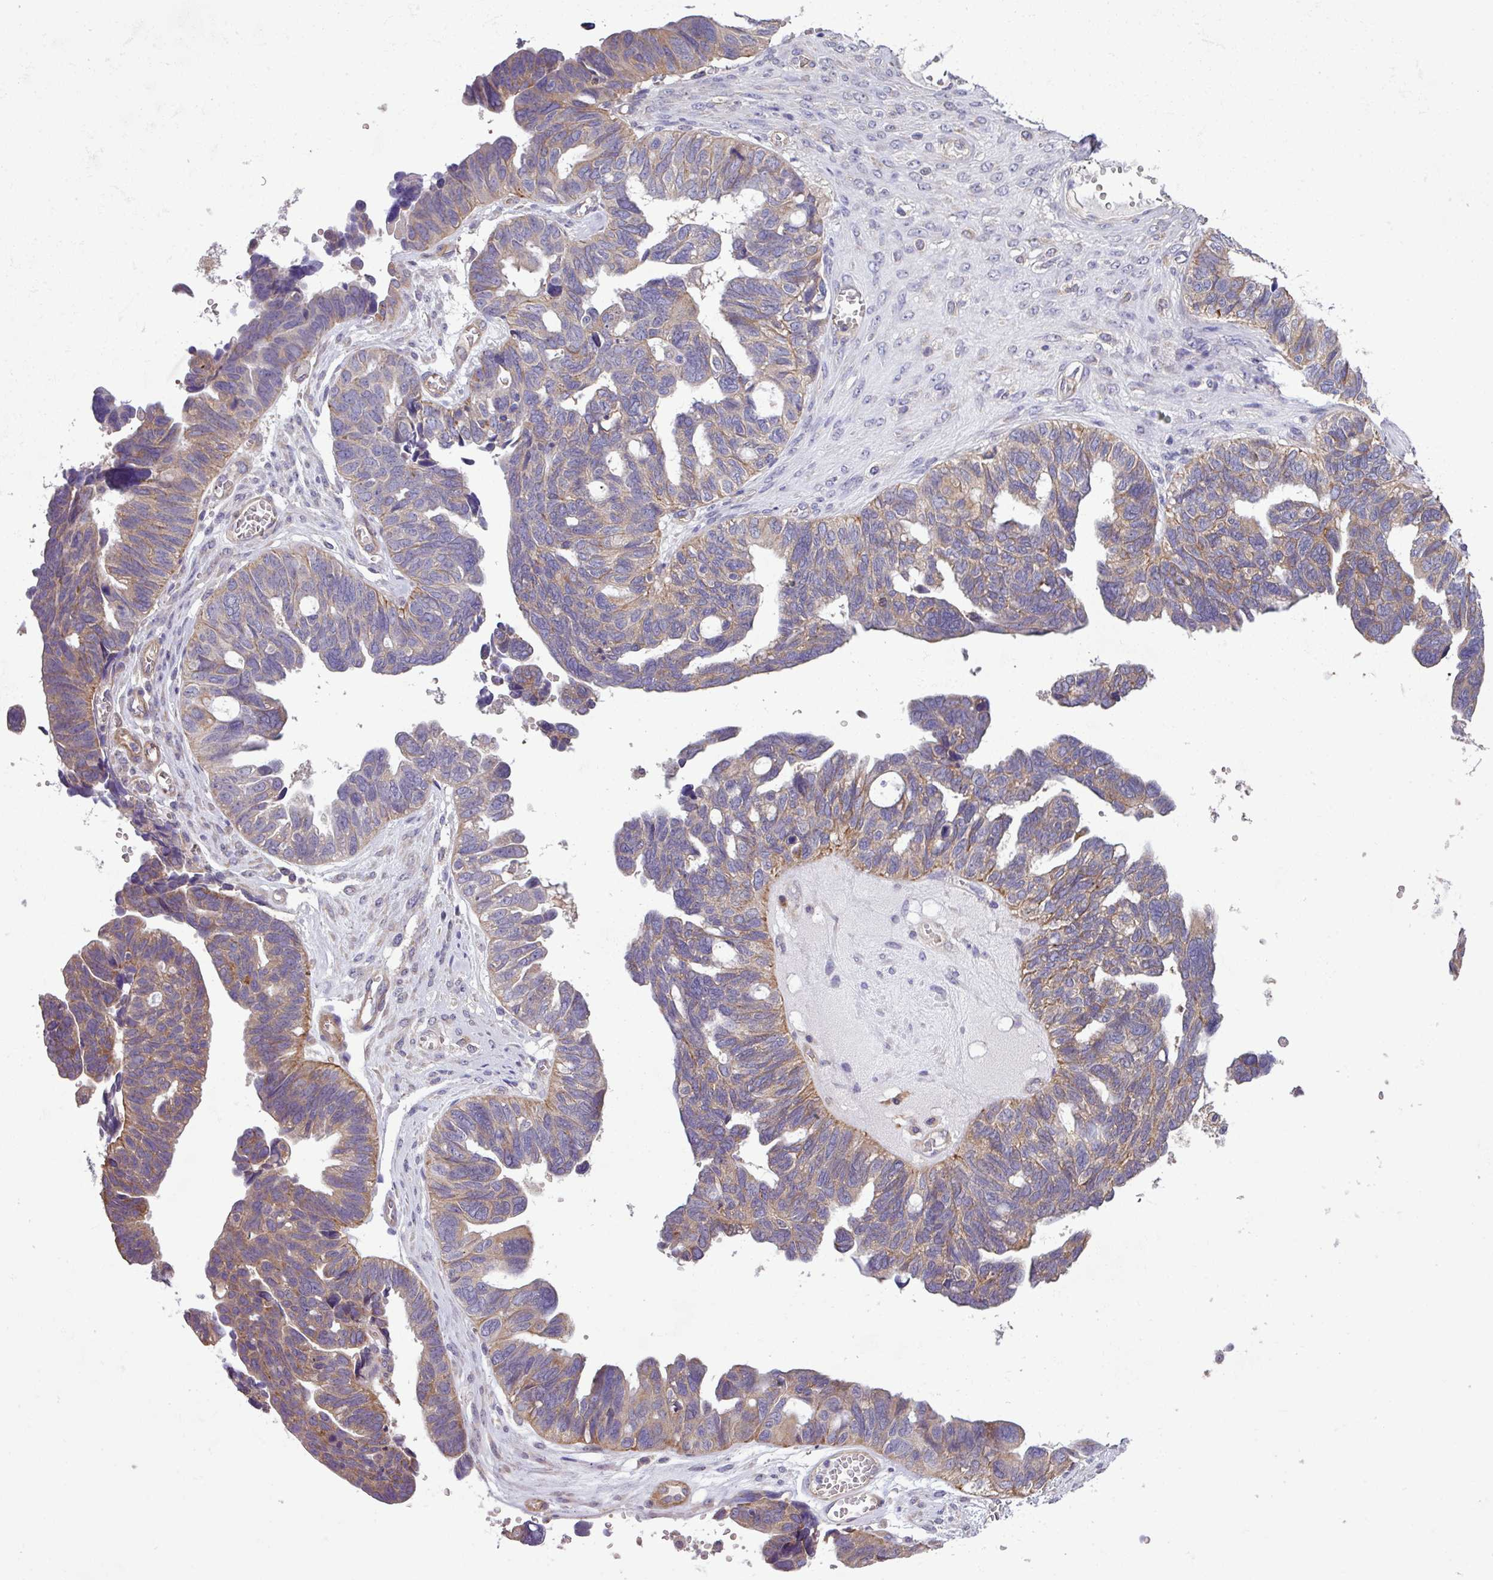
{"staining": {"intensity": "moderate", "quantity": "25%-75%", "location": "cytoplasmic/membranous"}, "tissue": "ovarian cancer", "cell_type": "Tumor cells", "image_type": "cancer", "snomed": [{"axis": "morphology", "description": "Cystadenocarcinoma, serous, NOS"}, {"axis": "topography", "description": "Ovary"}], "caption": "DAB (3,3'-diaminobenzidine) immunohistochemical staining of ovarian cancer (serous cystadenocarcinoma) displays moderate cytoplasmic/membranous protein positivity in about 25%-75% of tumor cells.", "gene": "SLC23A2", "patient": {"sex": "female", "age": 79}}